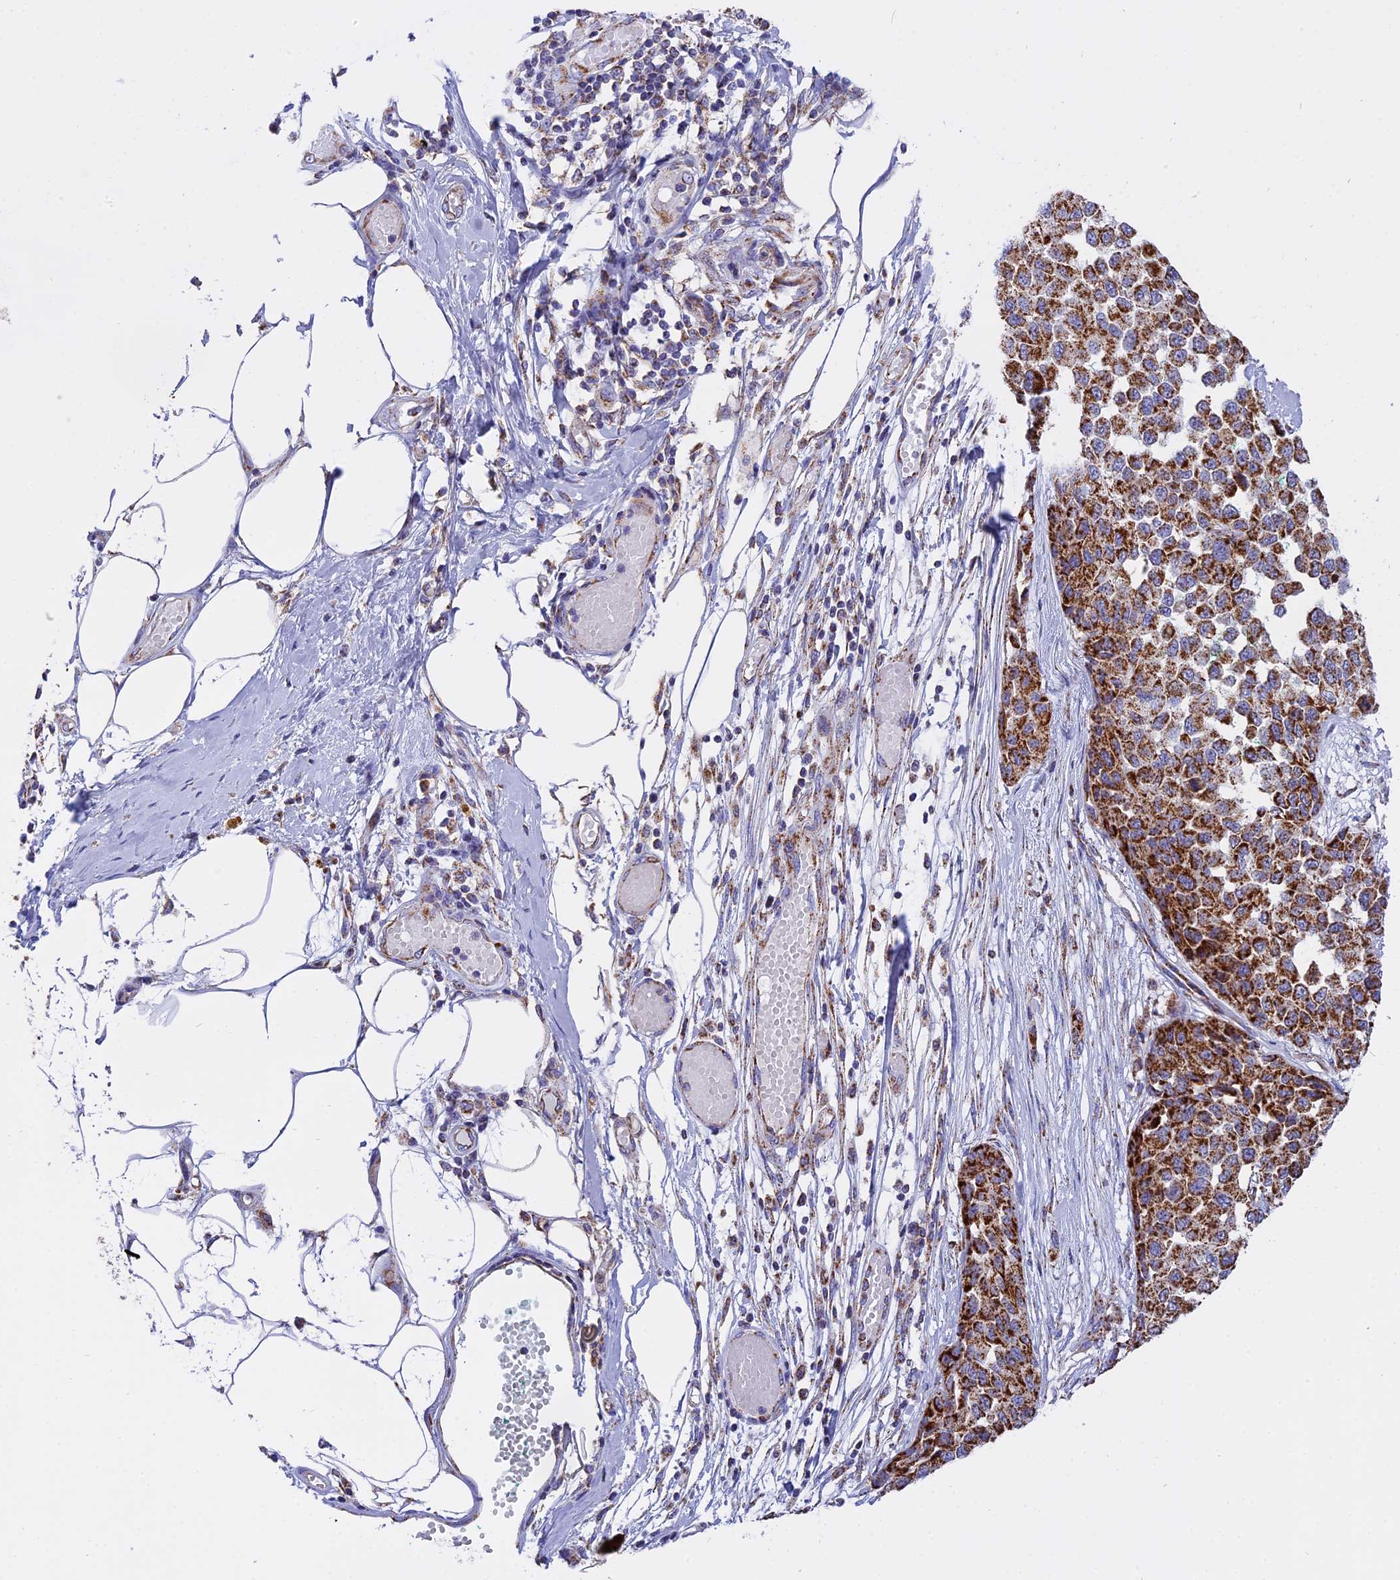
{"staining": {"intensity": "strong", "quantity": ">75%", "location": "cytoplasmic/membranous"}, "tissue": "melanoma", "cell_type": "Tumor cells", "image_type": "cancer", "snomed": [{"axis": "morphology", "description": "Normal tissue, NOS"}, {"axis": "morphology", "description": "Malignant melanoma, NOS"}, {"axis": "topography", "description": "Skin"}], "caption": "A brown stain highlights strong cytoplasmic/membranous expression of a protein in human malignant melanoma tumor cells.", "gene": "MRPS34", "patient": {"sex": "male", "age": 62}}